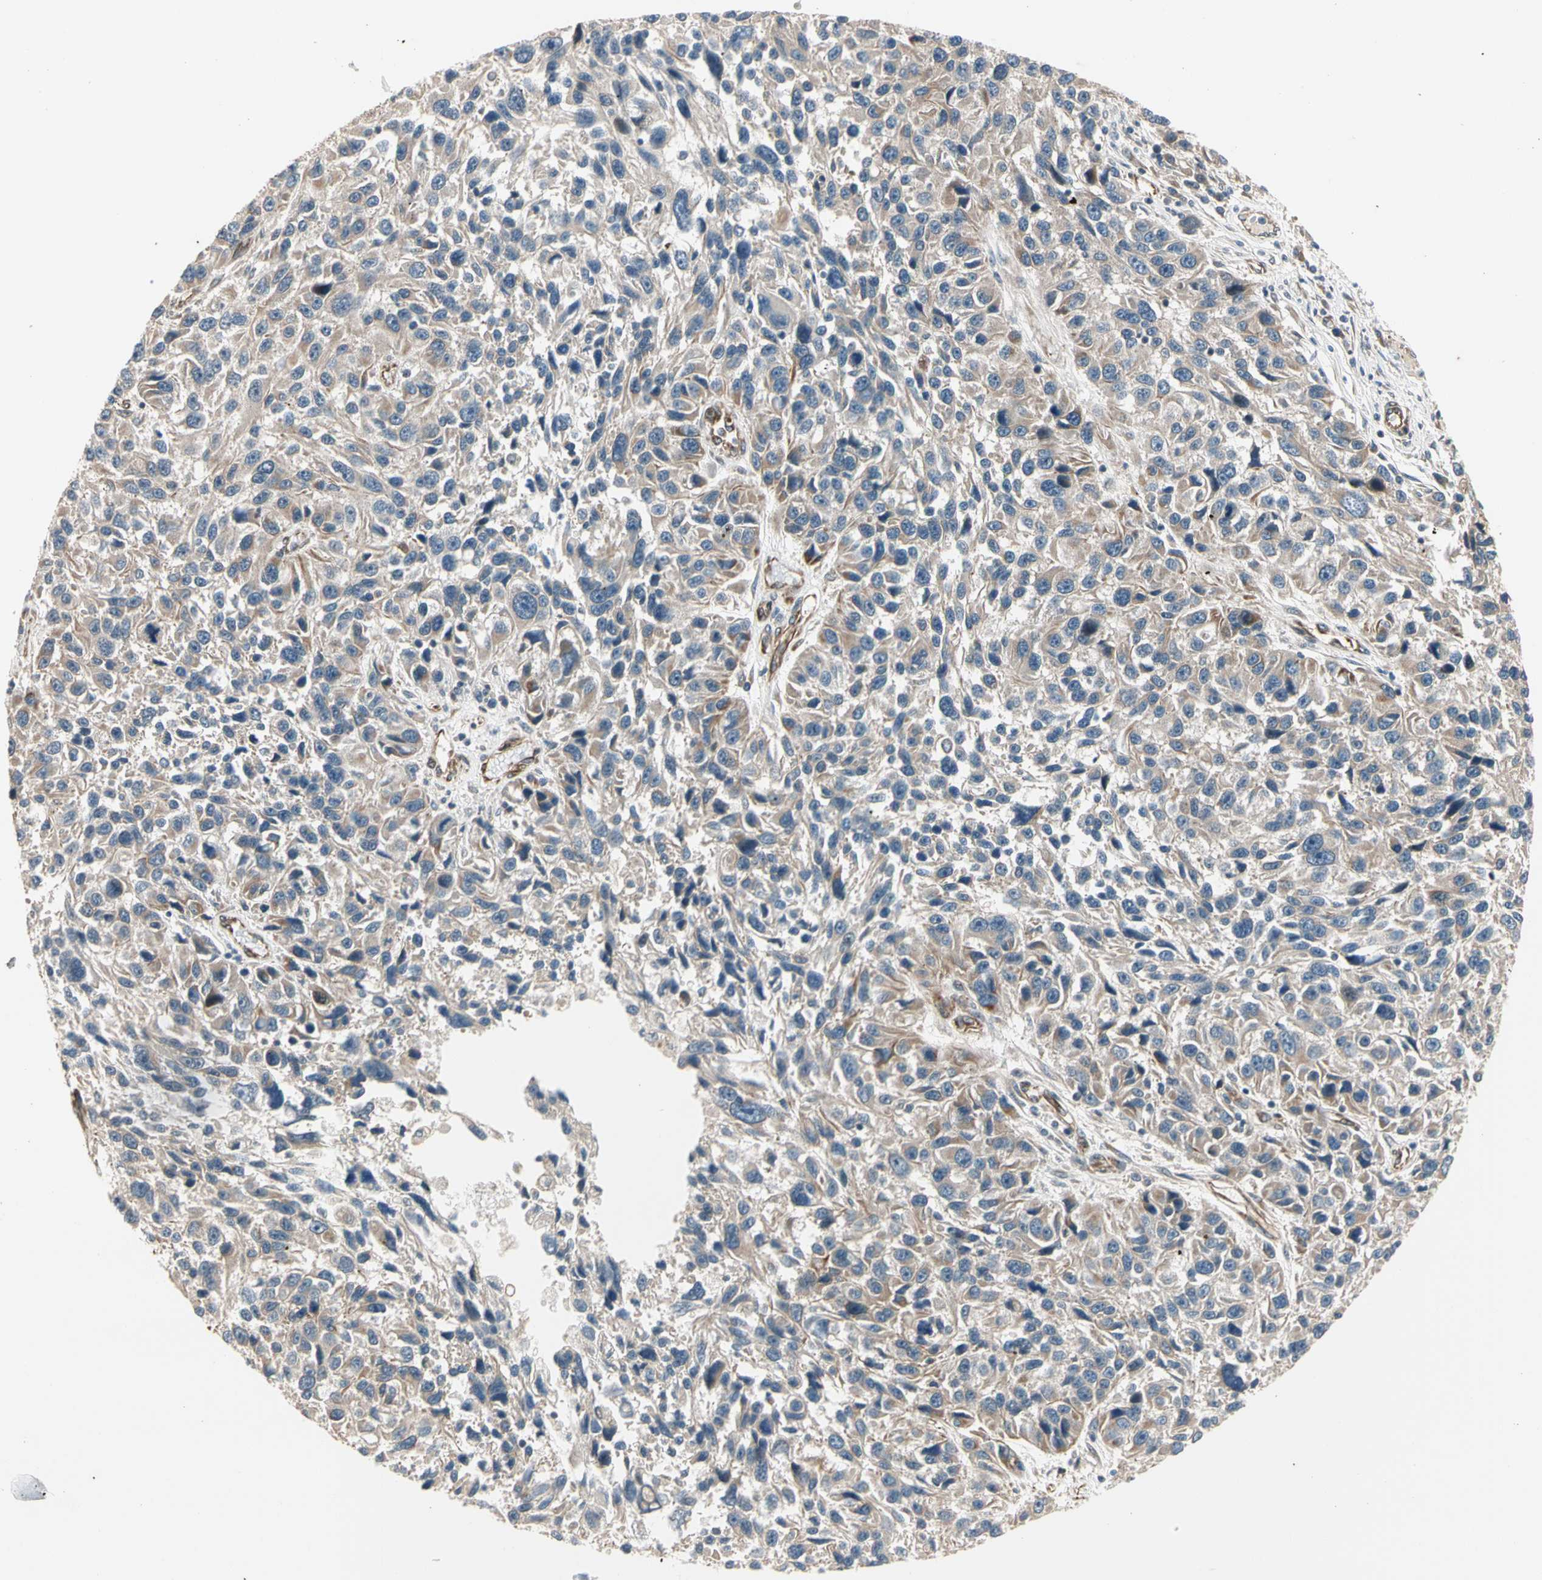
{"staining": {"intensity": "weak", "quantity": ">75%", "location": "cytoplasmic/membranous"}, "tissue": "melanoma", "cell_type": "Tumor cells", "image_type": "cancer", "snomed": [{"axis": "morphology", "description": "Malignant melanoma, NOS"}, {"axis": "topography", "description": "Skin"}], "caption": "Weak cytoplasmic/membranous staining for a protein is seen in about >75% of tumor cells of melanoma using immunohistochemistry (IHC).", "gene": "ROCK2", "patient": {"sex": "male", "age": 53}}